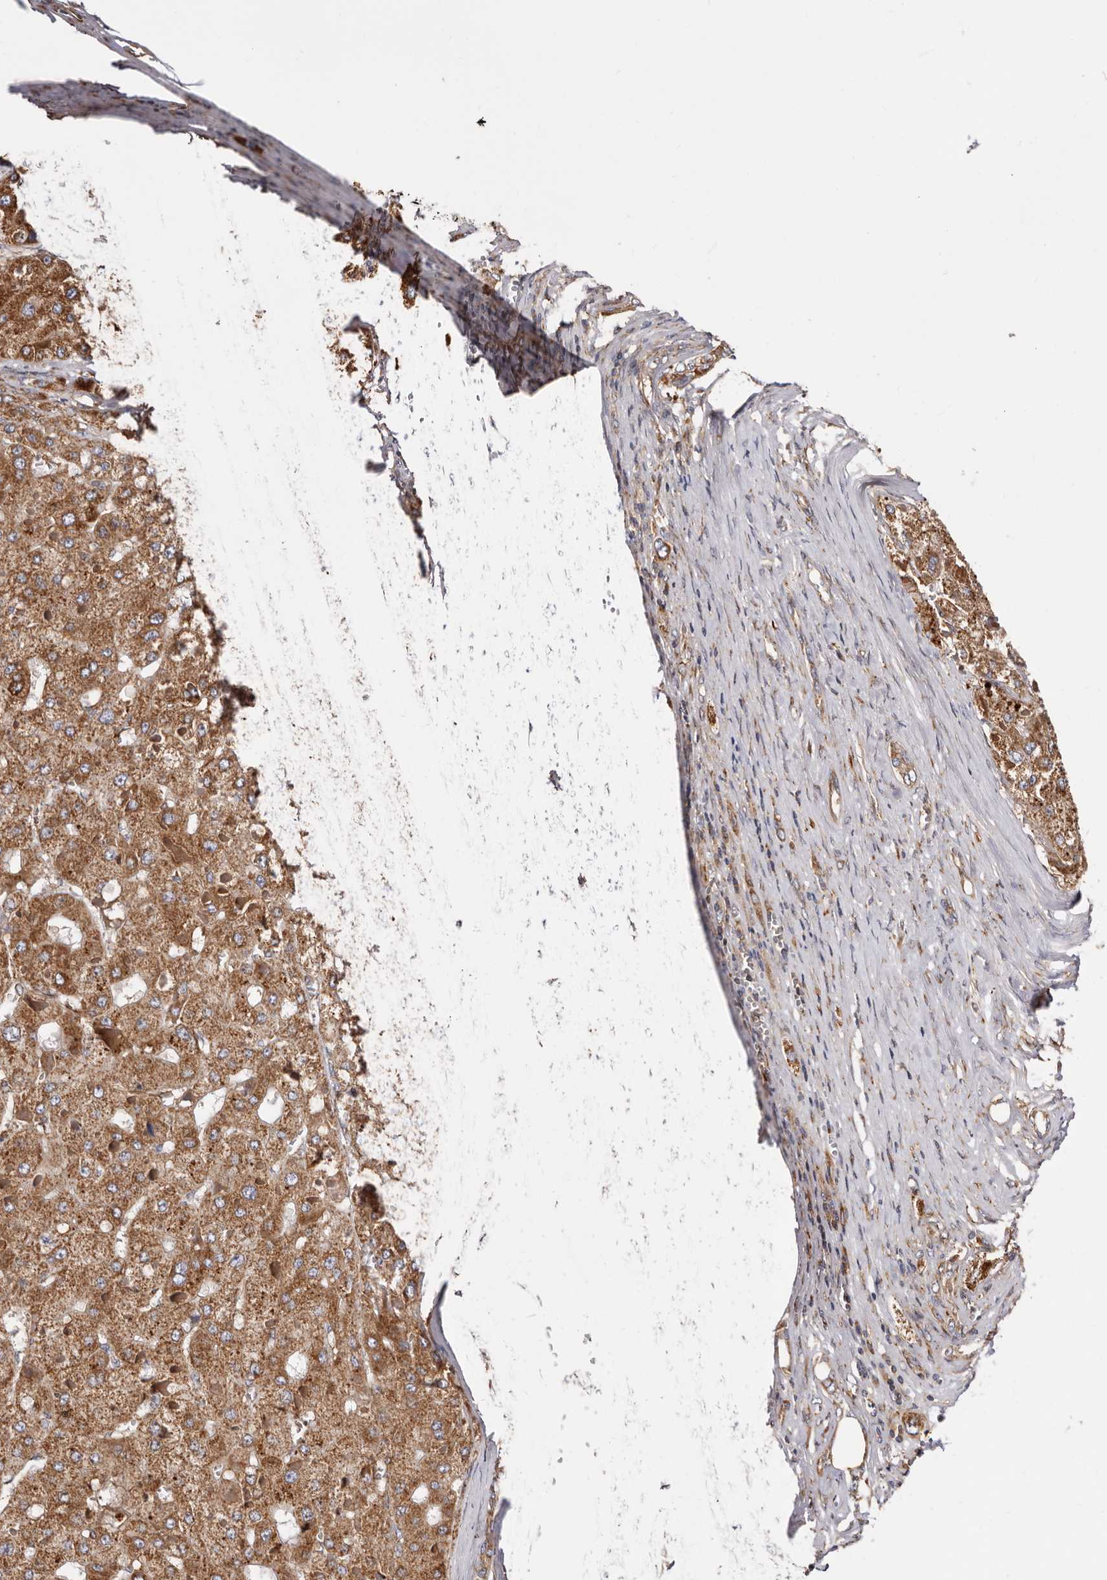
{"staining": {"intensity": "moderate", "quantity": ">75%", "location": "cytoplasmic/membranous"}, "tissue": "liver cancer", "cell_type": "Tumor cells", "image_type": "cancer", "snomed": [{"axis": "morphology", "description": "Carcinoma, Hepatocellular, NOS"}, {"axis": "topography", "description": "Liver"}], "caption": "A medium amount of moderate cytoplasmic/membranous positivity is appreciated in approximately >75% of tumor cells in liver cancer tissue.", "gene": "COQ8B", "patient": {"sex": "female", "age": 73}}